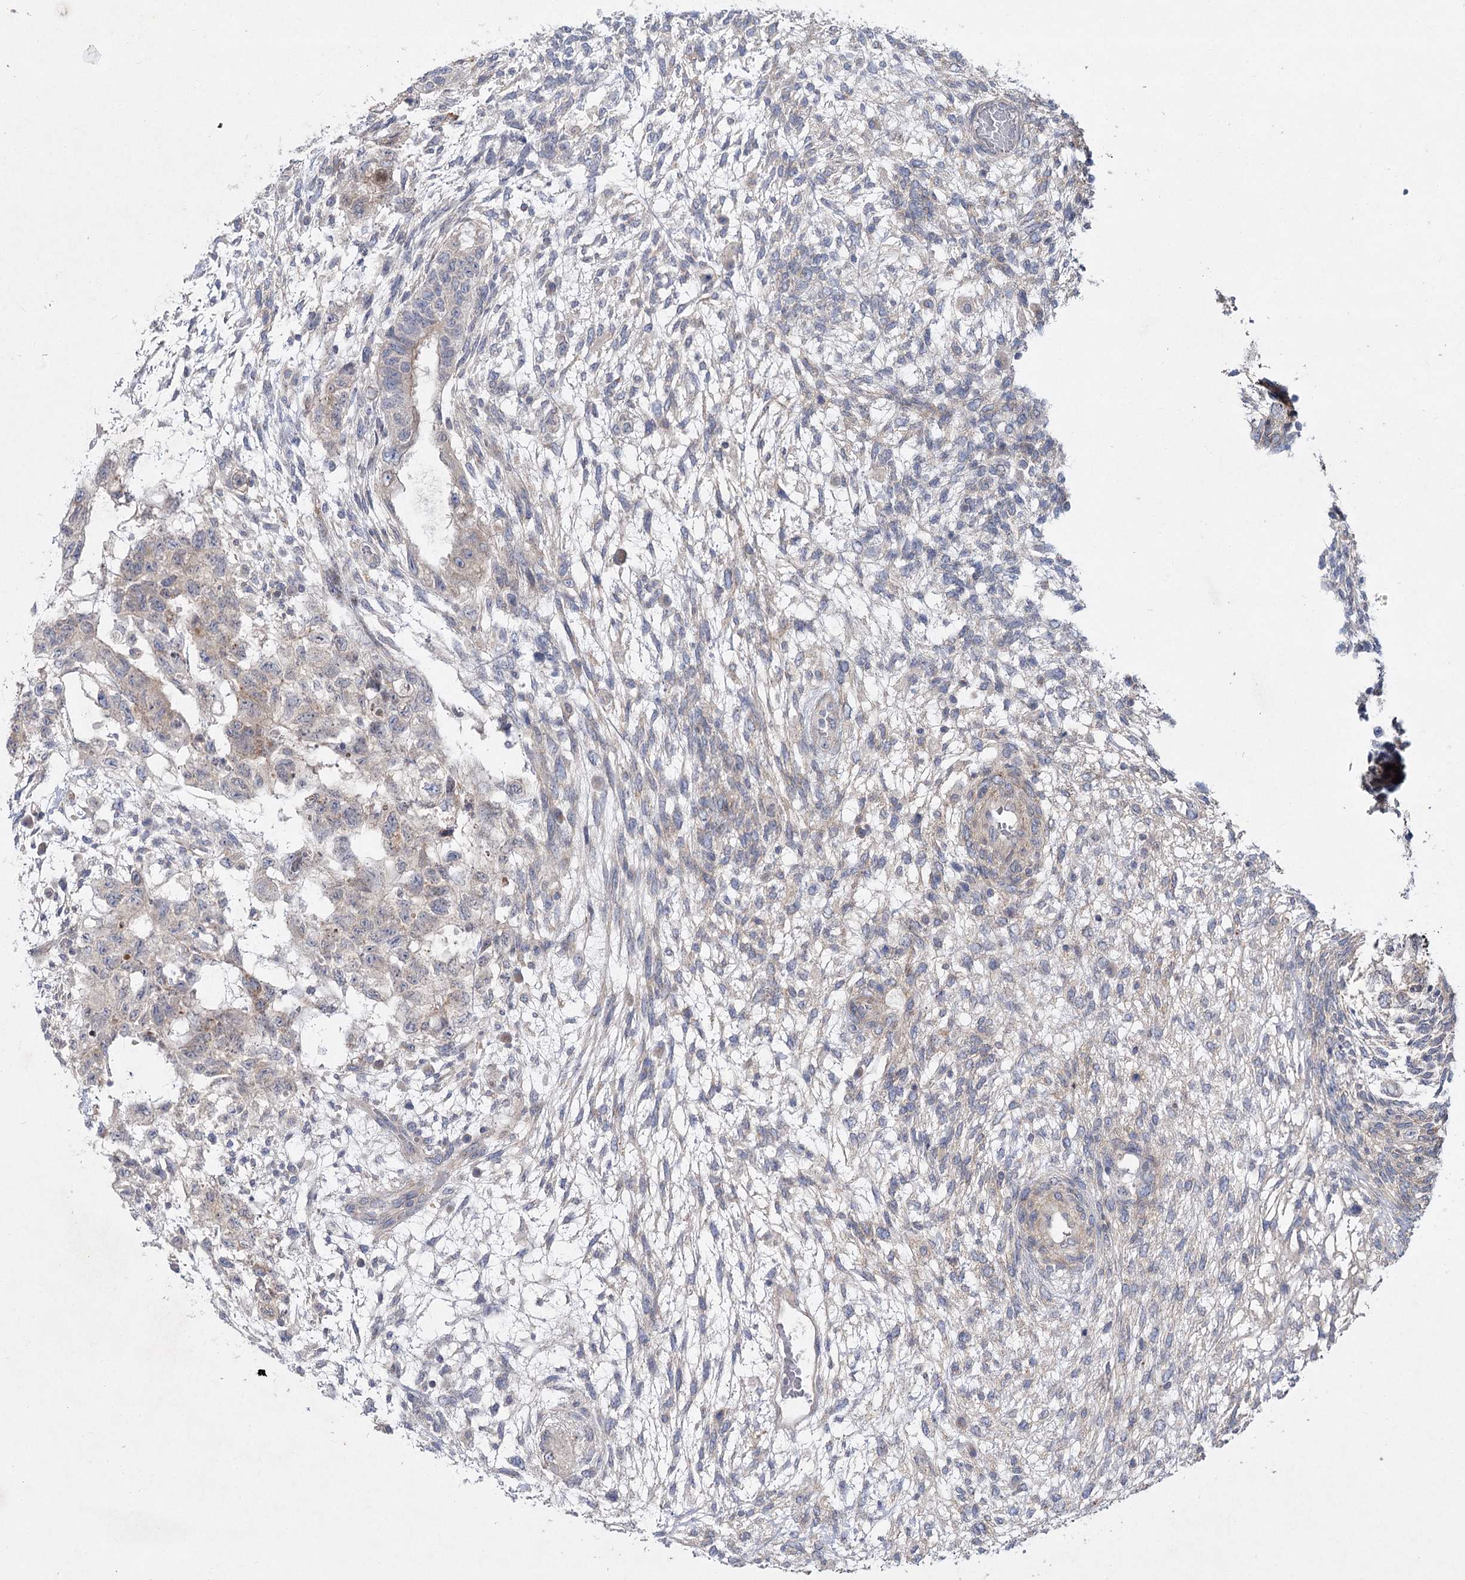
{"staining": {"intensity": "weak", "quantity": "<25%", "location": "cytoplasmic/membranous"}, "tissue": "testis cancer", "cell_type": "Tumor cells", "image_type": "cancer", "snomed": [{"axis": "morphology", "description": "Normal tissue, NOS"}, {"axis": "morphology", "description": "Carcinoma, Embryonal, NOS"}, {"axis": "topography", "description": "Testis"}], "caption": "Immunohistochemistry photomicrograph of neoplastic tissue: embryonal carcinoma (testis) stained with DAB (3,3'-diaminobenzidine) shows no significant protein staining in tumor cells.", "gene": "SH3BP5L", "patient": {"sex": "male", "age": 36}}